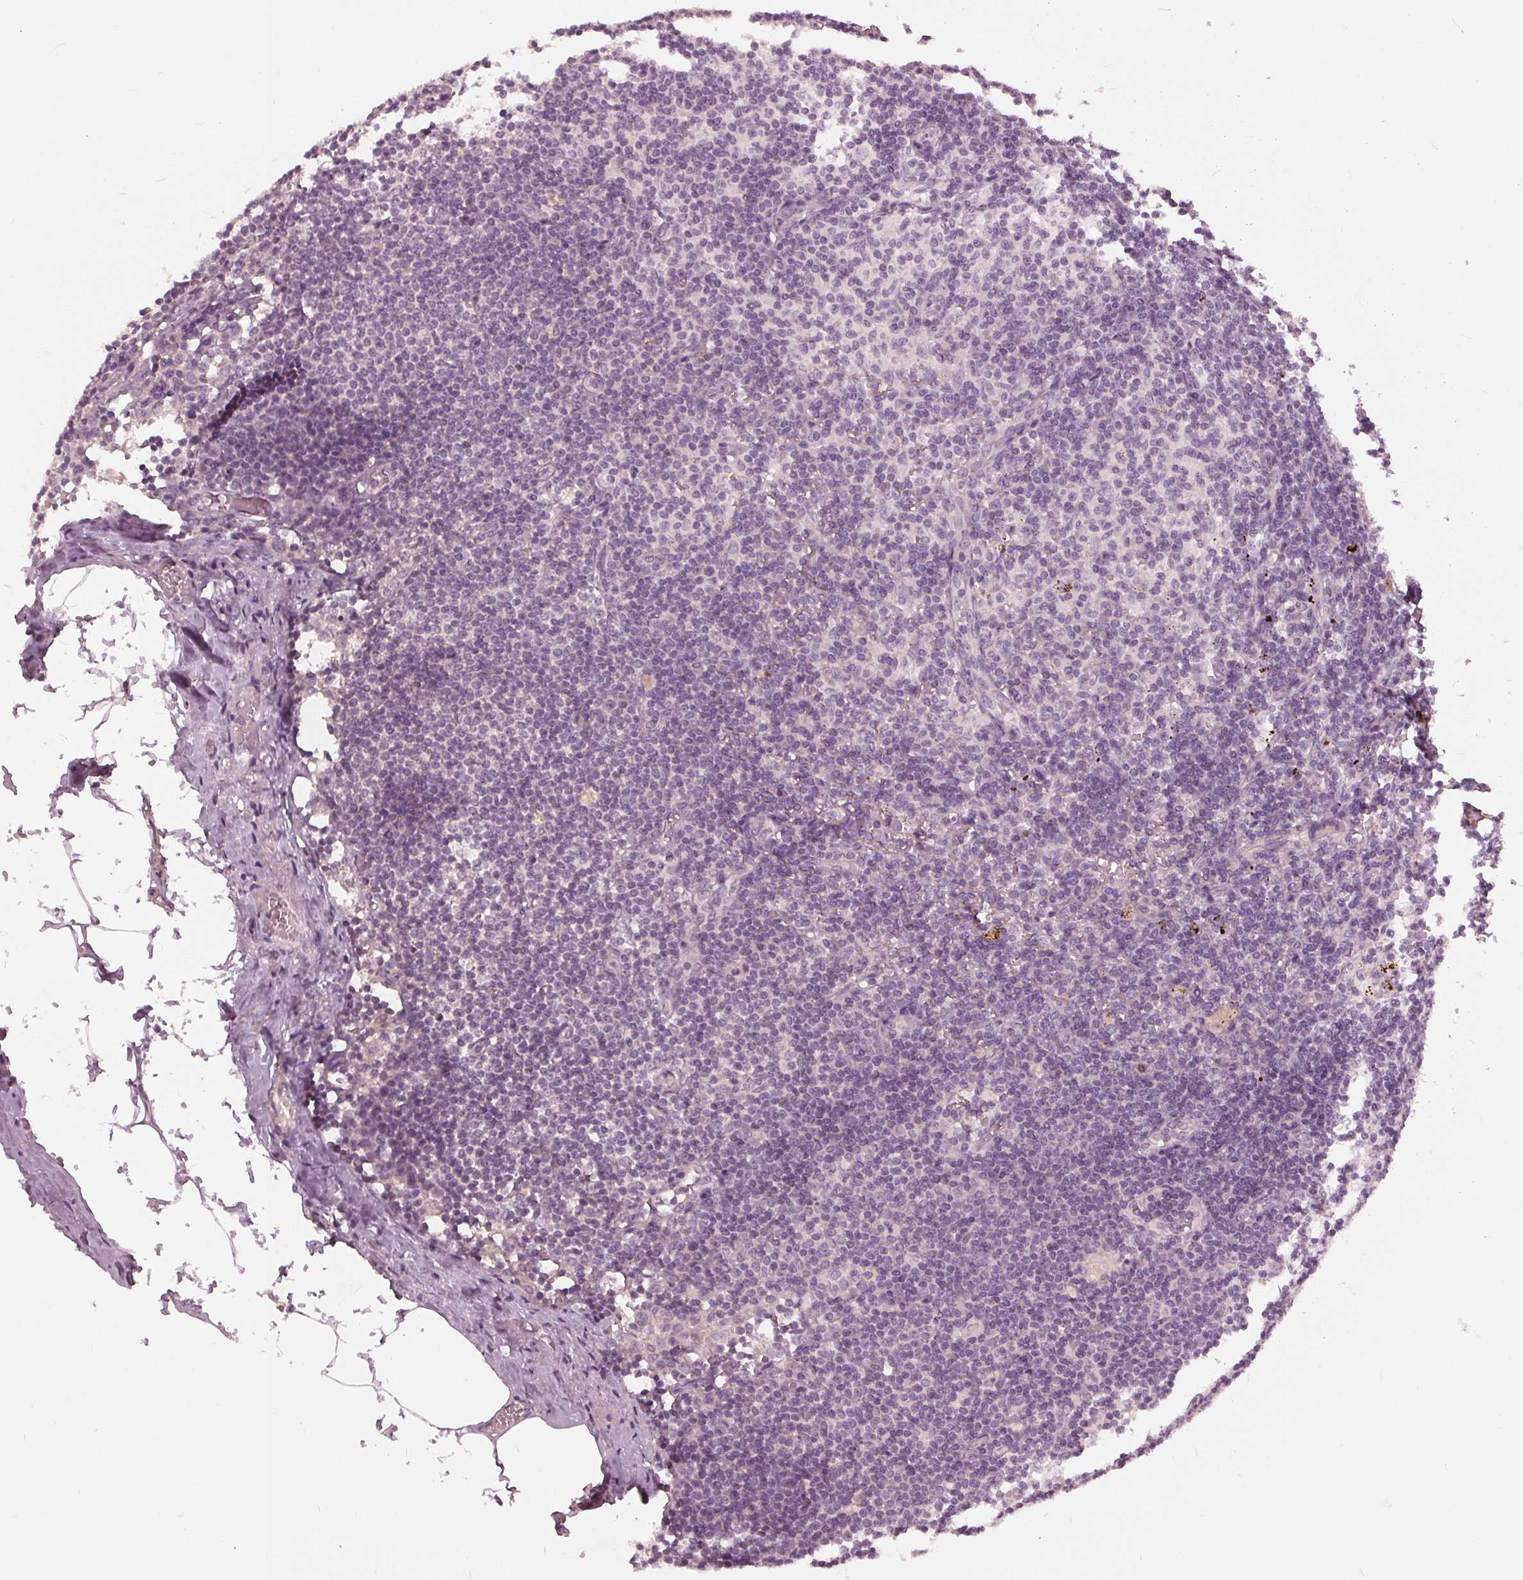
{"staining": {"intensity": "negative", "quantity": "none", "location": "none"}, "tissue": "lymph node", "cell_type": "Germinal center cells", "image_type": "normal", "snomed": [{"axis": "morphology", "description": "Normal tissue, NOS"}, {"axis": "topography", "description": "Lymph node"}], "caption": "A histopathology image of human lymph node is negative for staining in germinal center cells. Brightfield microscopy of immunohistochemistry (IHC) stained with DAB (brown) and hematoxylin (blue), captured at high magnification.", "gene": "KLK13", "patient": {"sex": "female", "age": 69}}